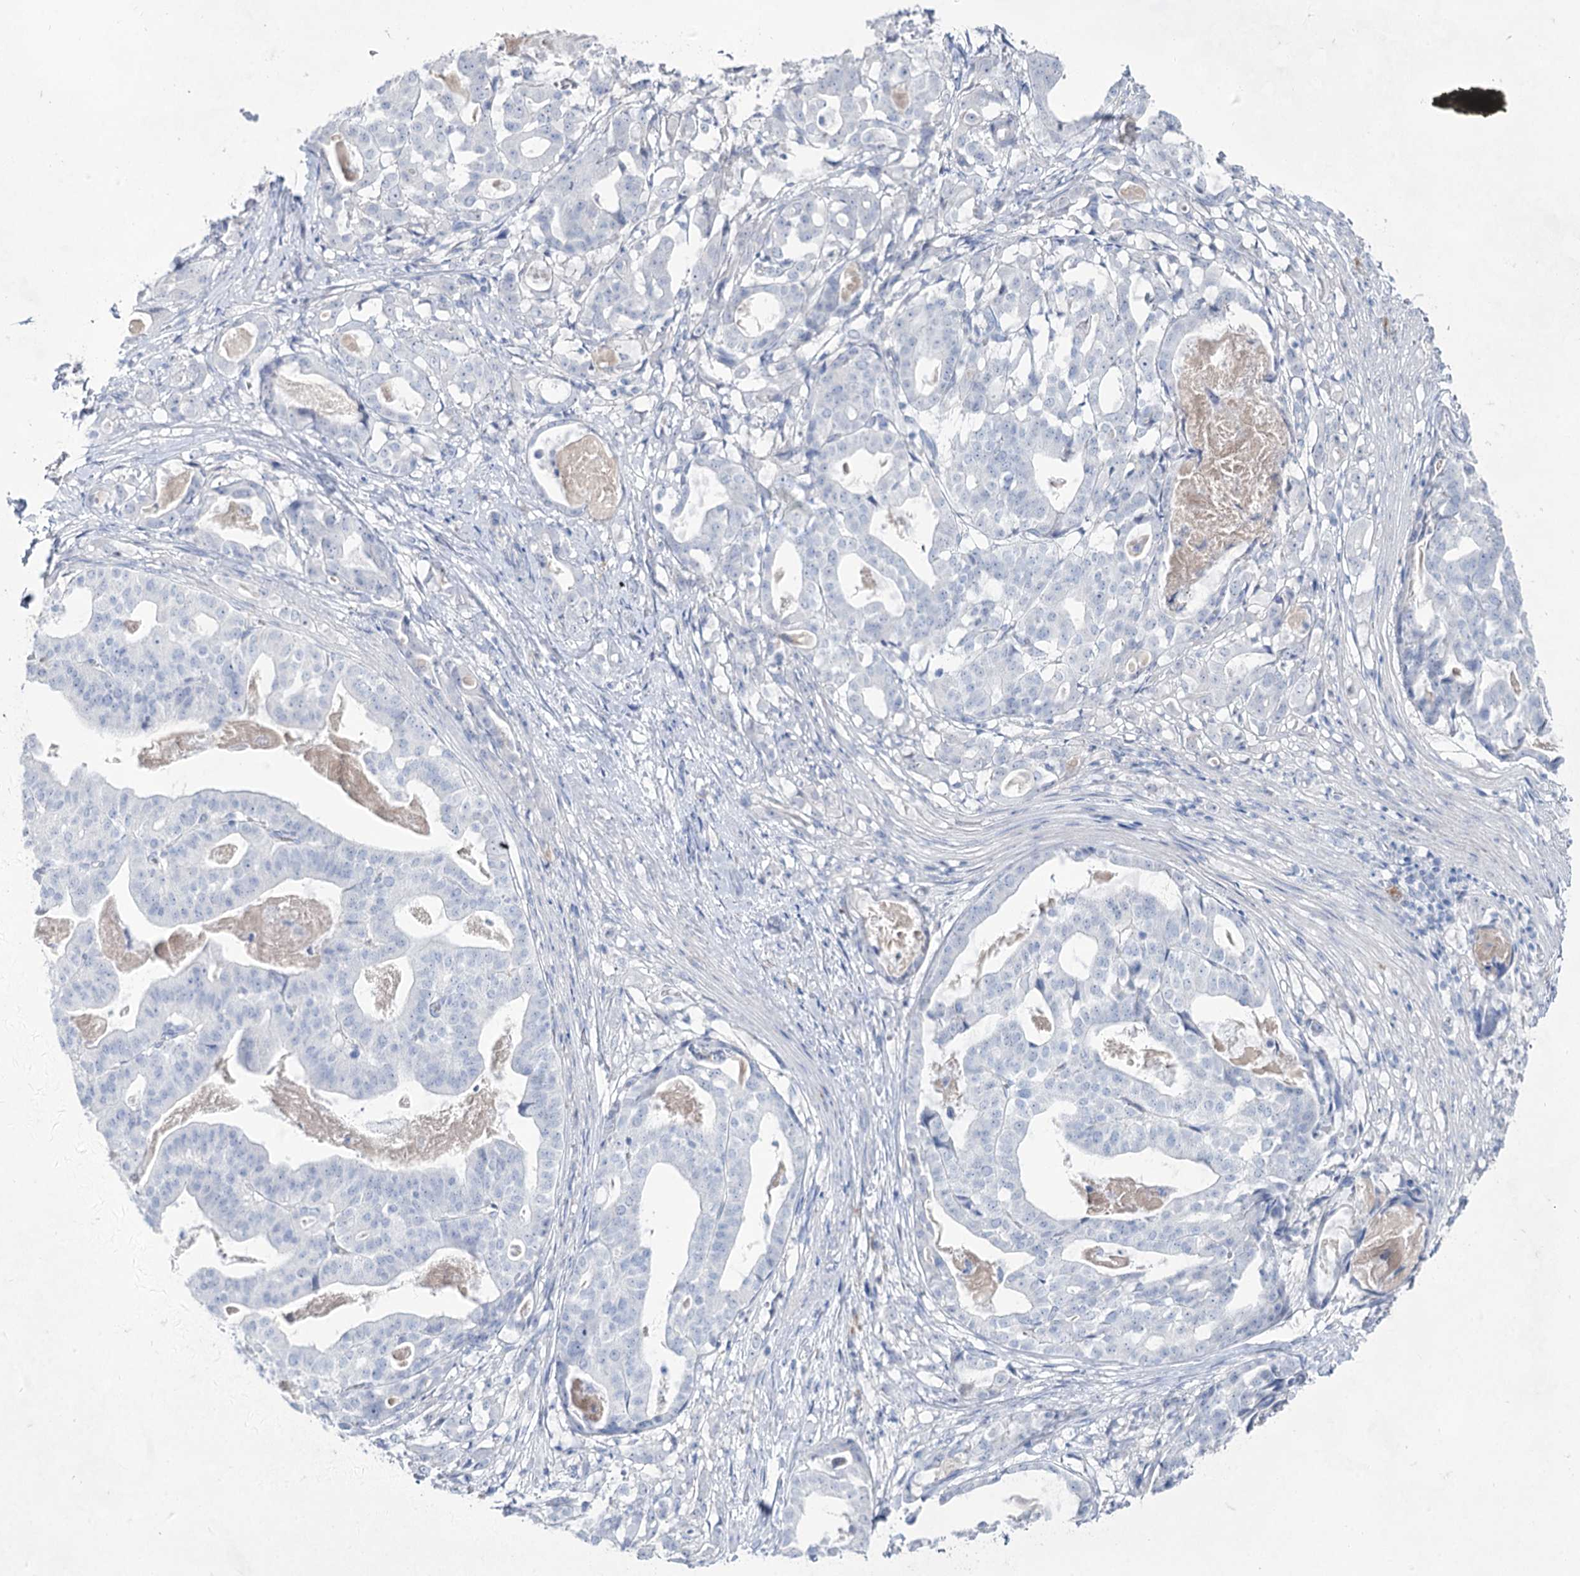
{"staining": {"intensity": "negative", "quantity": "none", "location": "none"}, "tissue": "stomach cancer", "cell_type": "Tumor cells", "image_type": "cancer", "snomed": [{"axis": "morphology", "description": "Adenocarcinoma, NOS"}, {"axis": "topography", "description": "Stomach"}], "caption": "High magnification brightfield microscopy of stomach cancer stained with DAB (3,3'-diaminobenzidine) (brown) and counterstained with hematoxylin (blue): tumor cells show no significant expression. (Brightfield microscopy of DAB (3,3'-diaminobenzidine) IHC at high magnification).", "gene": "ACRV1", "patient": {"sex": "male", "age": 48}}